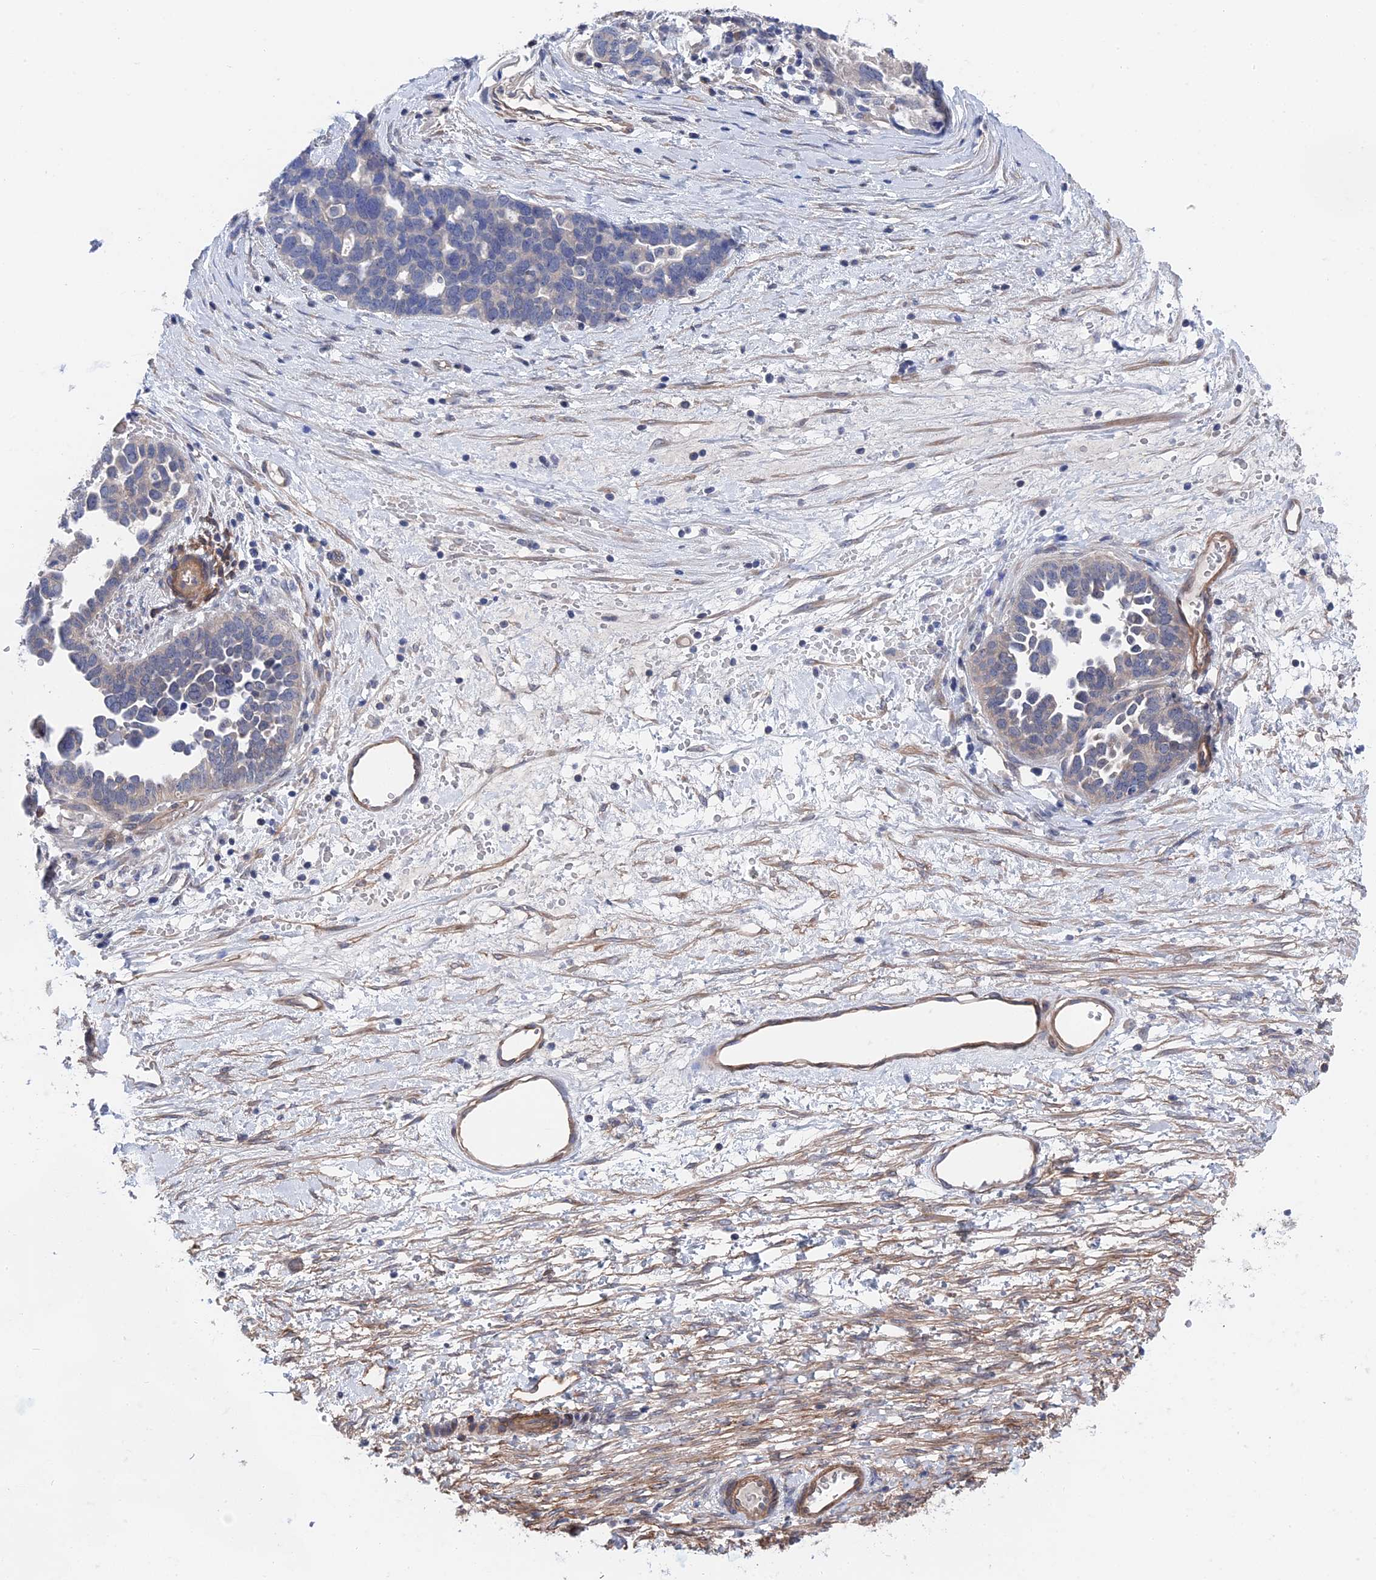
{"staining": {"intensity": "negative", "quantity": "none", "location": "none"}, "tissue": "ovarian cancer", "cell_type": "Tumor cells", "image_type": "cancer", "snomed": [{"axis": "morphology", "description": "Cystadenocarcinoma, serous, NOS"}, {"axis": "topography", "description": "Ovary"}], "caption": "Histopathology image shows no significant protein positivity in tumor cells of ovarian serous cystadenocarcinoma.", "gene": "MTHFSD", "patient": {"sex": "female", "age": 54}}